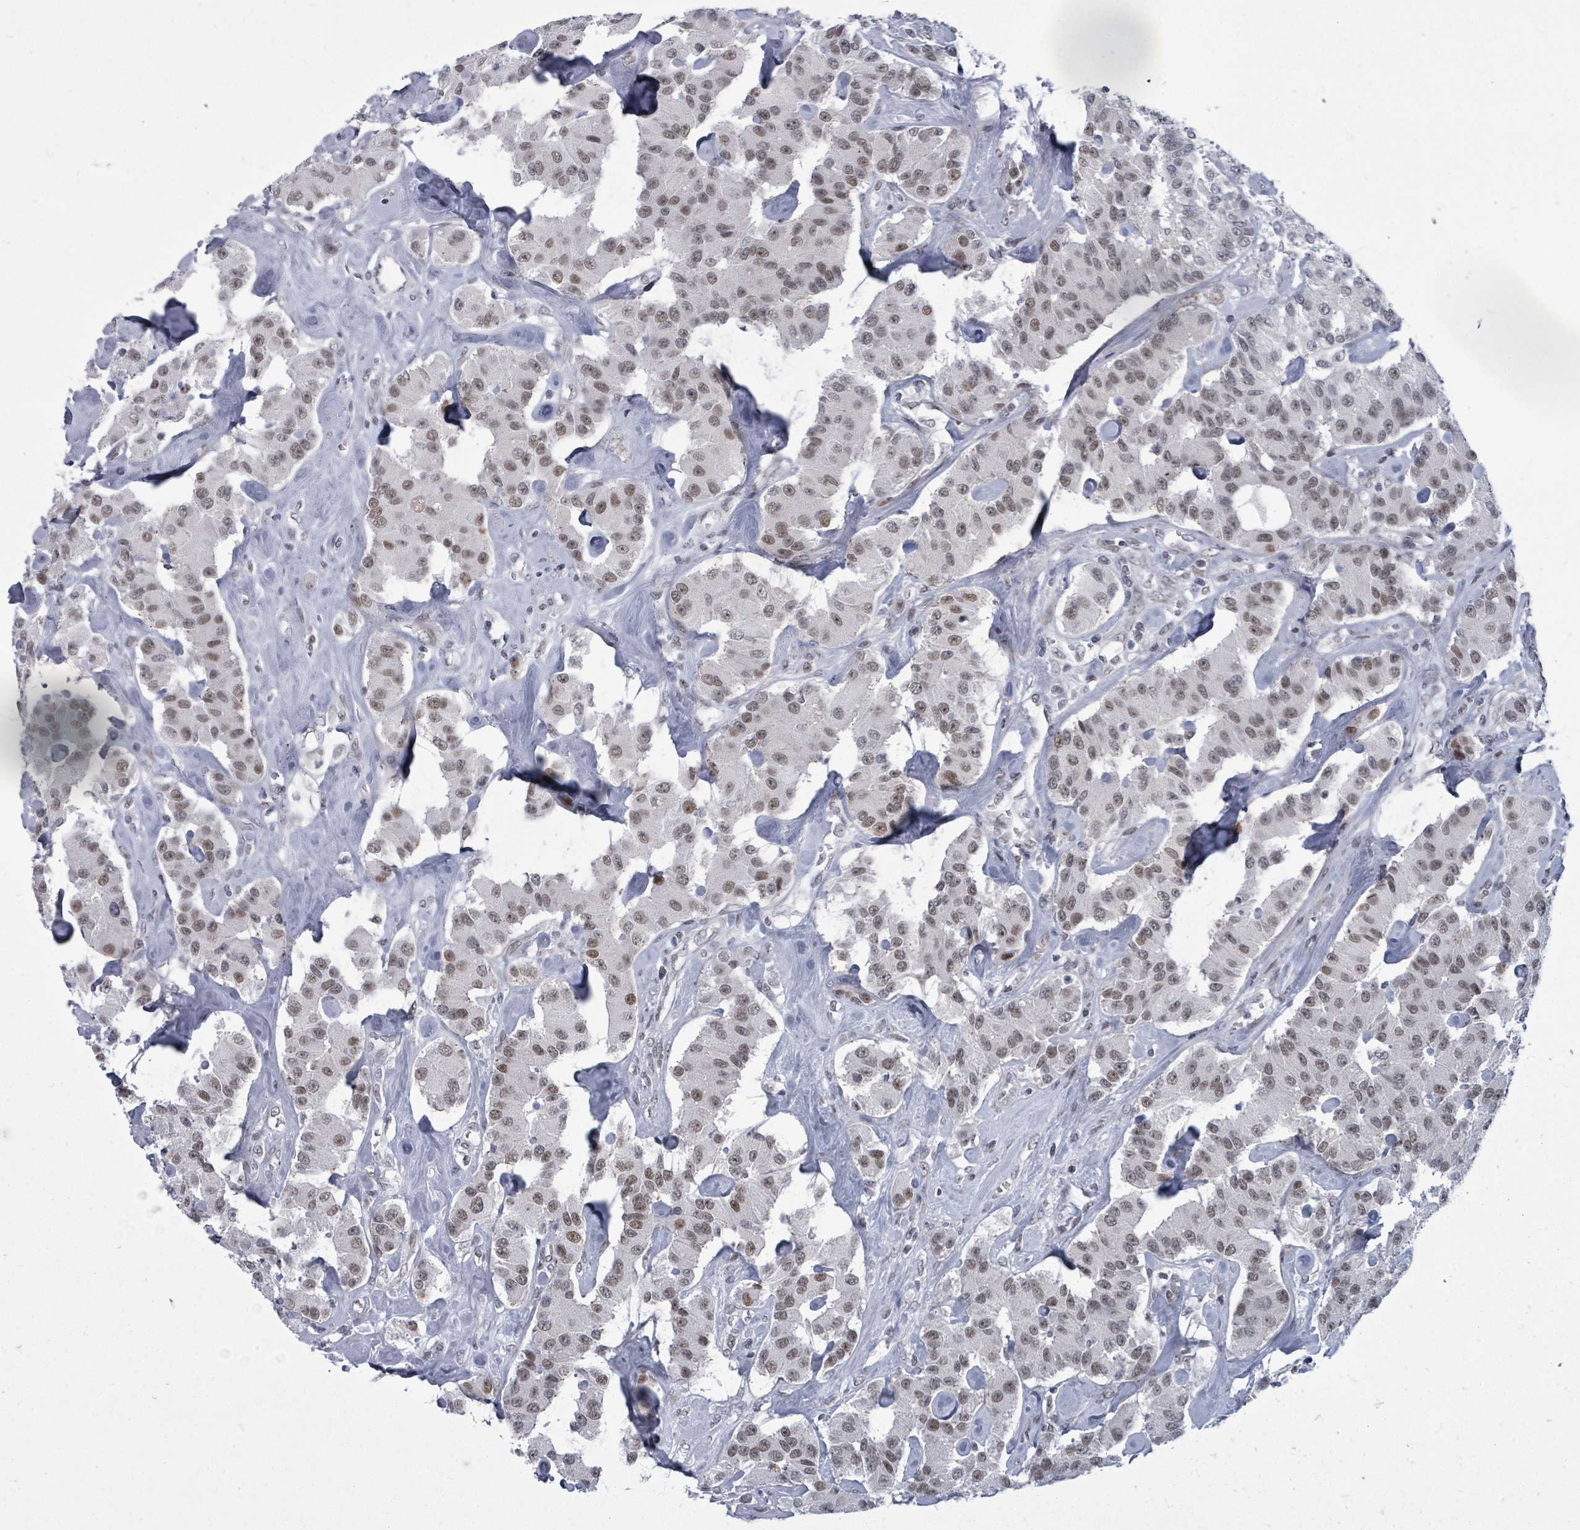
{"staining": {"intensity": "moderate", "quantity": ">75%", "location": "nuclear"}, "tissue": "carcinoid", "cell_type": "Tumor cells", "image_type": "cancer", "snomed": [{"axis": "morphology", "description": "Carcinoid, malignant, NOS"}, {"axis": "topography", "description": "Pancreas"}], "caption": "An image of human carcinoid stained for a protein demonstrates moderate nuclear brown staining in tumor cells.", "gene": "ERCC5", "patient": {"sex": "male", "age": 41}}